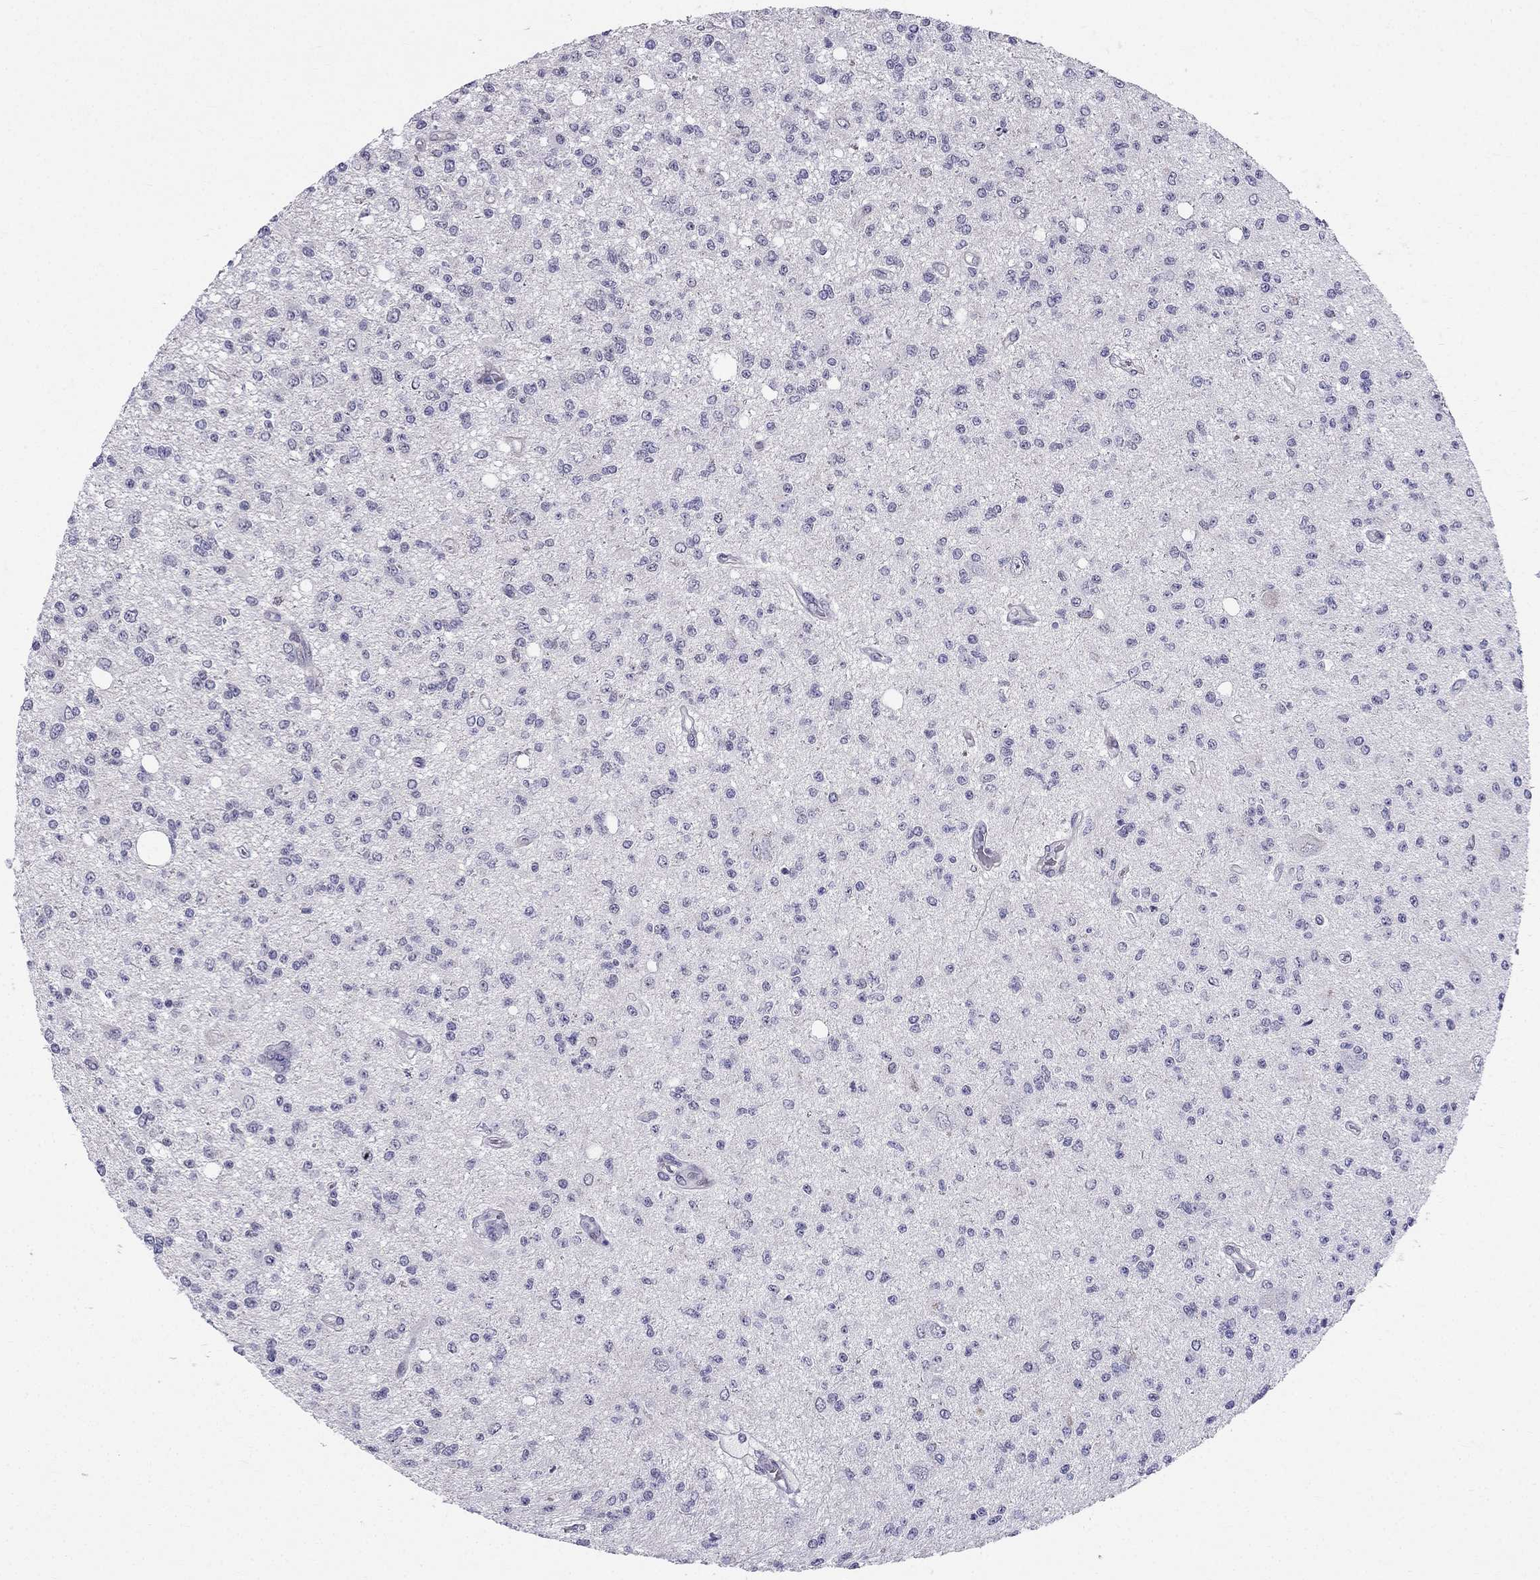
{"staining": {"intensity": "negative", "quantity": "none", "location": "none"}, "tissue": "glioma", "cell_type": "Tumor cells", "image_type": "cancer", "snomed": [{"axis": "morphology", "description": "Glioma, malignant, Low grade"}, {"axis": "topography", "description": "Brain"}], "caption": "The IHC micrograph has no significant positivity in tumor cells of glioma tissue.", "gene": "BAG5", "patient": {"sex": "male", "age": 67}}